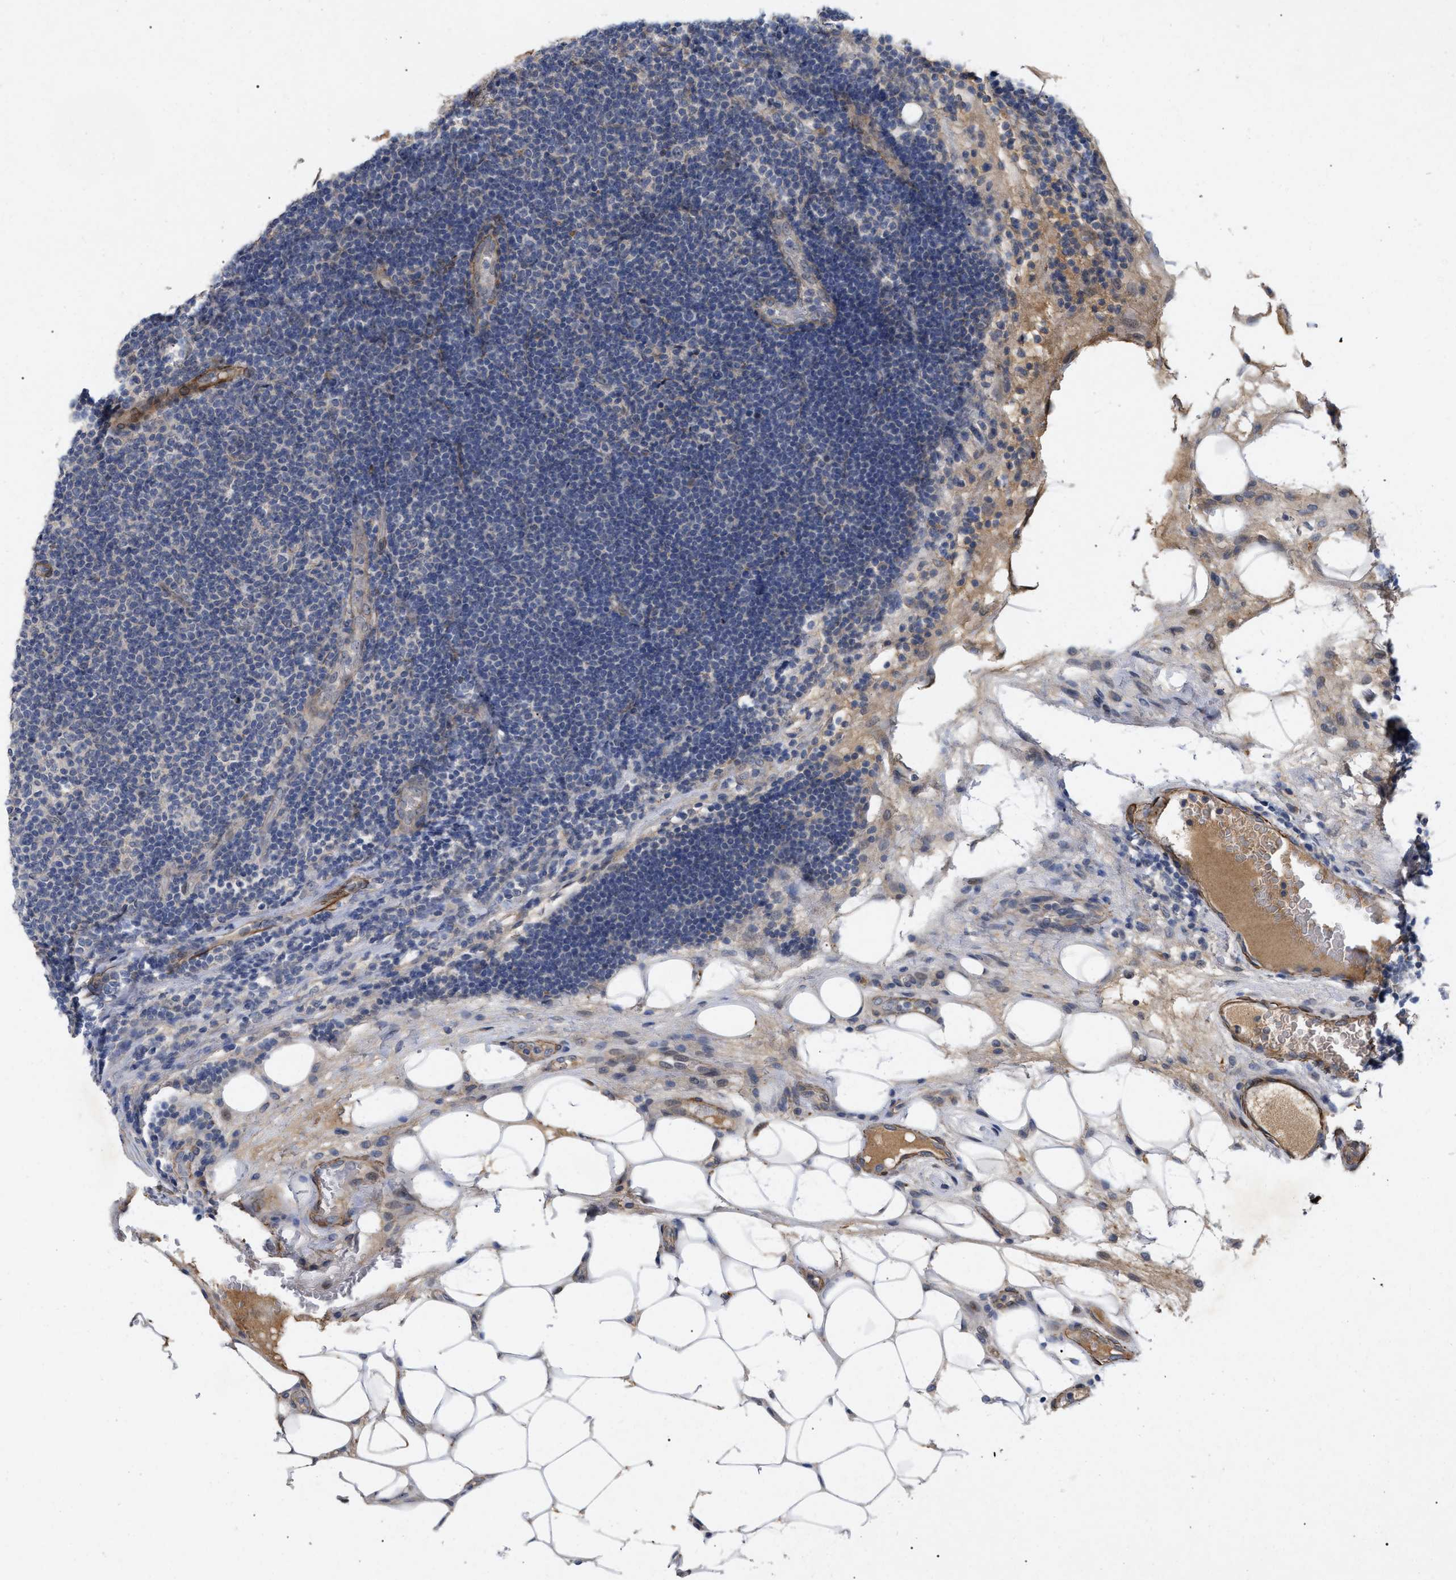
{"staining": {"intensity": "negative", "quantity": "none", "location": "none"}, "tissue": "lymphoma", "cell_type": "Tumor cells", "image_type": "cancer", "snomed": [{"axis": "morphology", "description": "Malignant lymphoma, non-Hodgkin's type, Low grade"}, {"axis": "topography", "description": "Lymph node"}], "caption": "Tumor cells are negative for brown protein staining in malignant lymphoma, non-Hodgkin's type (low-grade). (DAB (3,3'-diaminobenzidine) IHC, high magnification).", "gene": "ST6GALNAC6", "patient": {"sex": "male", "age": 83}}